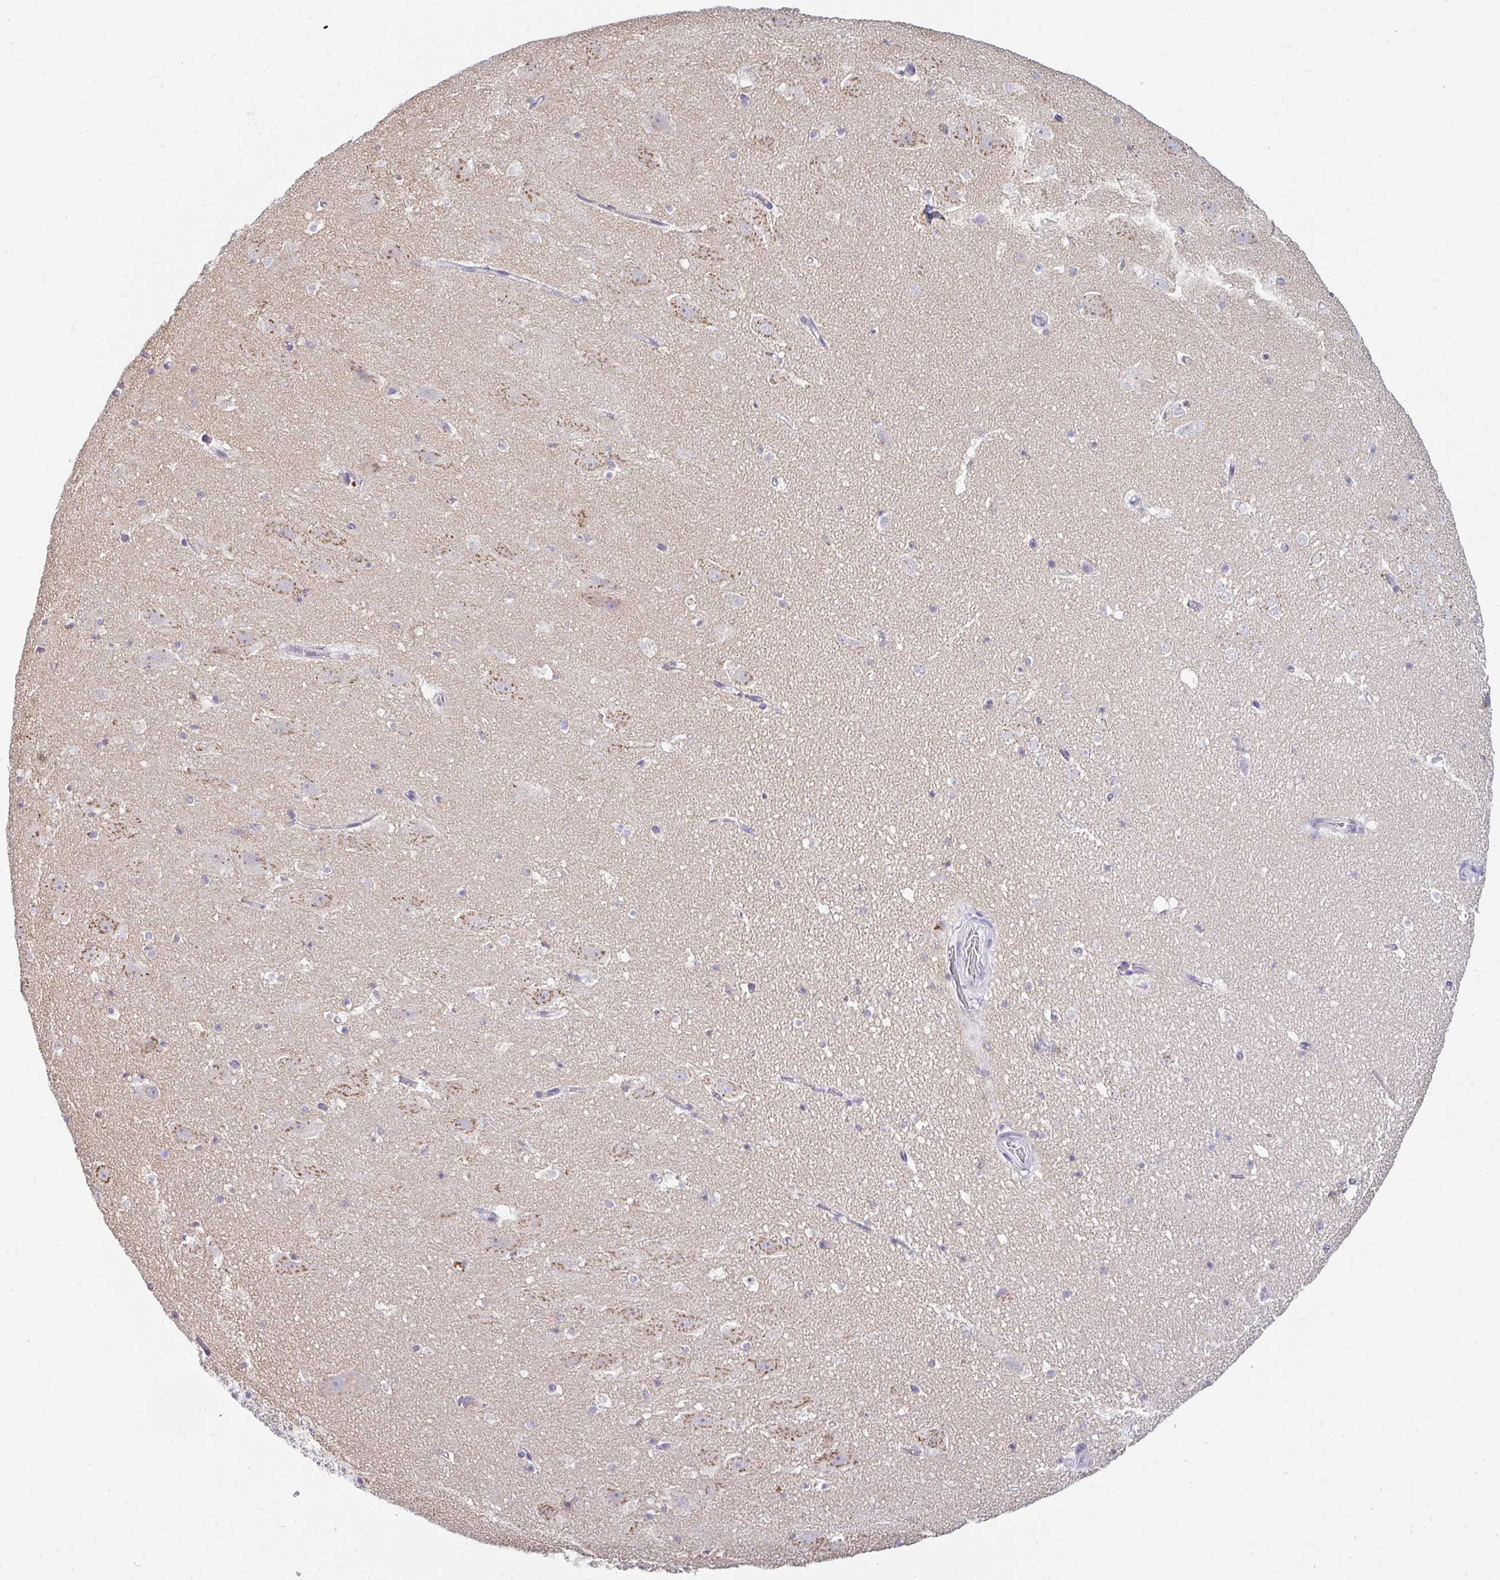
{"staining": {"intensity": "negative", "quantity": "none", "location": "none"}, "tissue": "hippocampus", "cell_type": "Glial cells", "image_type": "normal", "snomed": [{"axis": "morphology", "description": "Normal tissue, NOS"}, {"axis": "topography", "description": "Hippocampus"}], "caption": "Immunohistochemical staining of normal human hippocampus exhibits no significant staining in glial cells.", "gene": "OR51D1", "patient": {"sex": "female", "age": 42}}